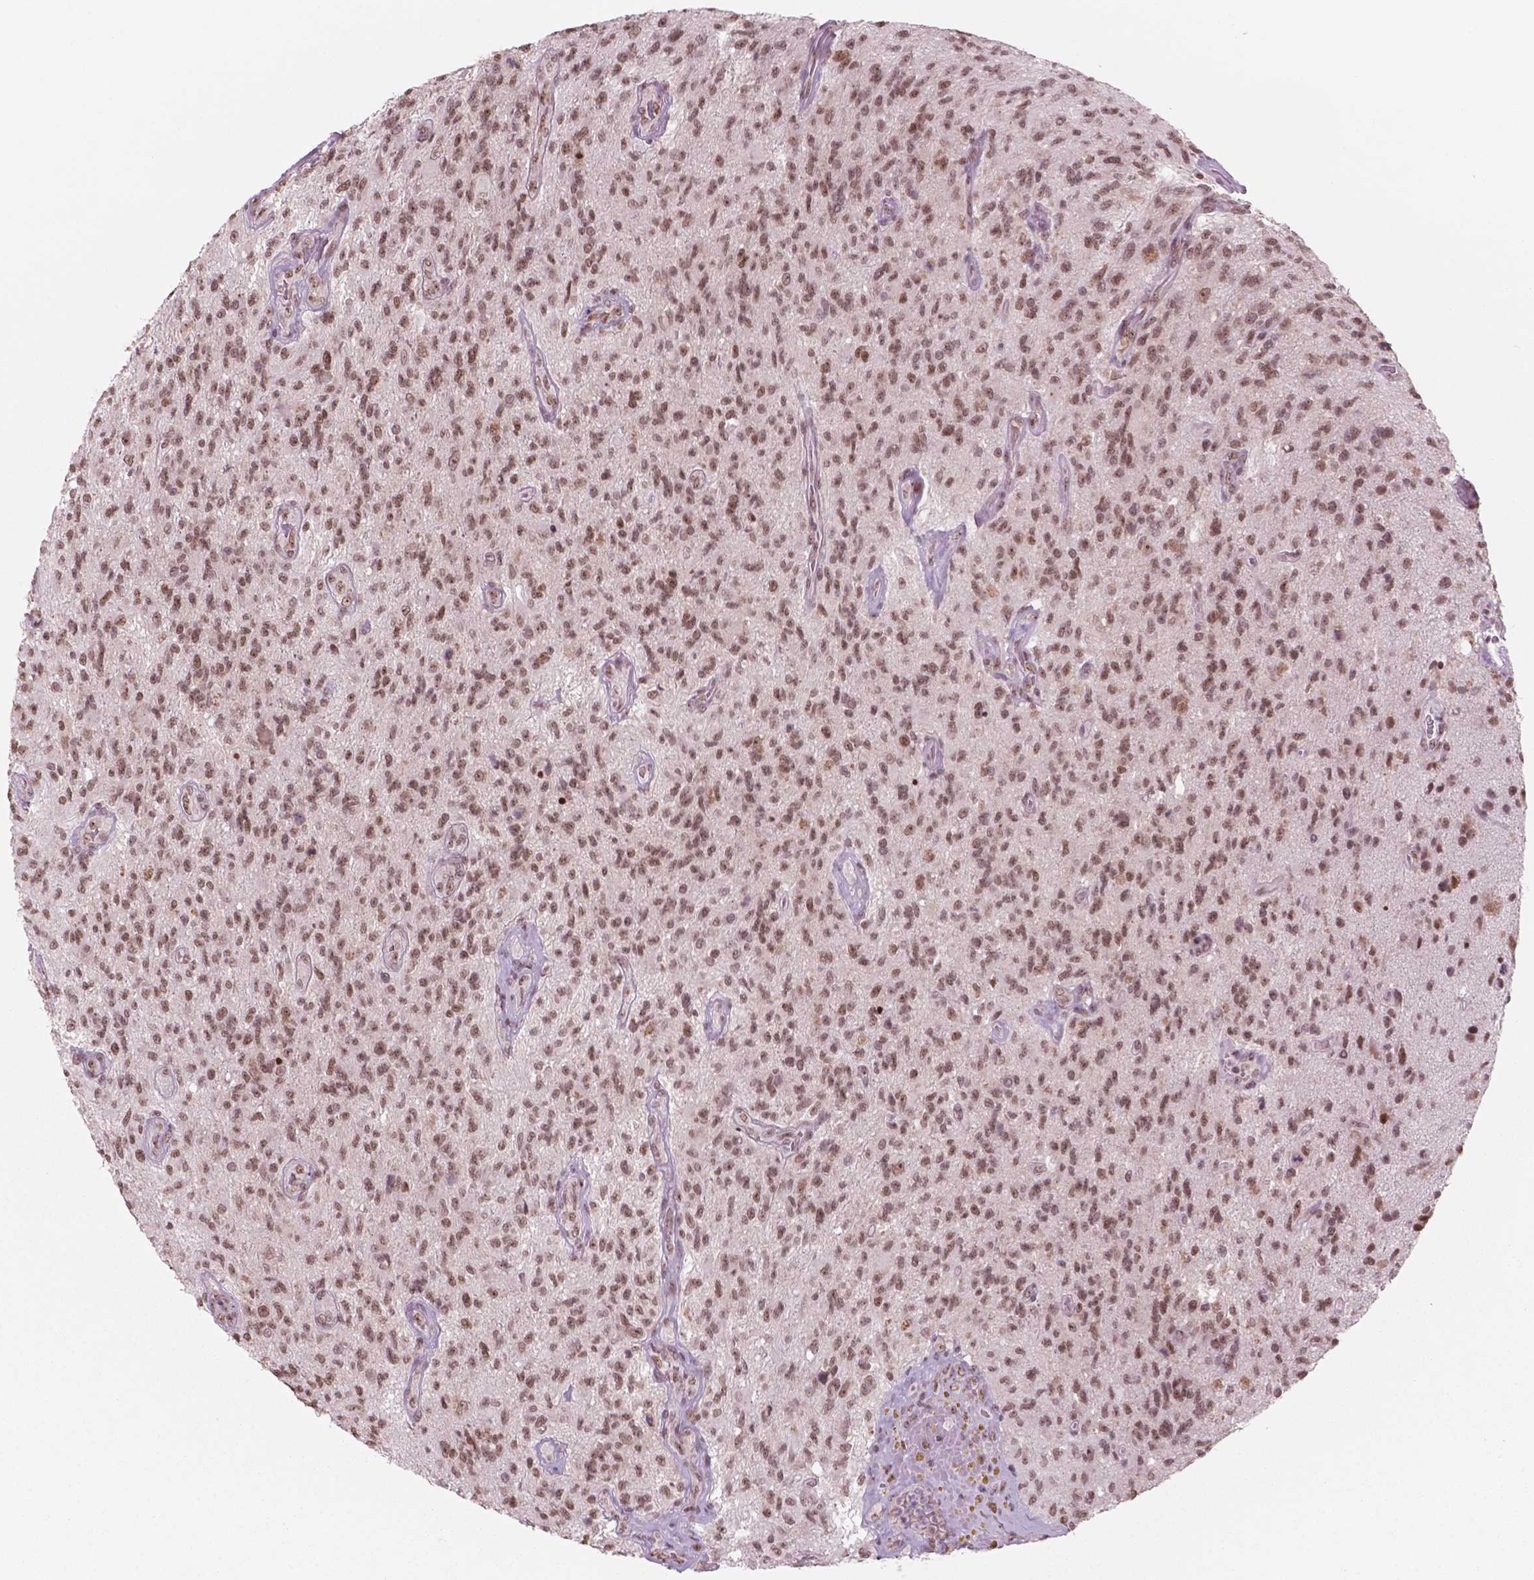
{"staining": {"intensity": "strong", "quantity": ">75%", "location": "nuclear"}, "tissue": "glioma", "cell_type": "Tumor cells", "image_type": "cancer", "snomed": [{"axis": "morphology", "description": "Glioma, malignant, High grade"}, {"axis": "topography", "description": "Brain"}], "caption": "The micrograph demonstrates staining of glioma, revealing strong nuclear protein expression (brown color) within tumor cells.", "gene": "POLR2E", "patient": {"sex": "male", "age": 56}}